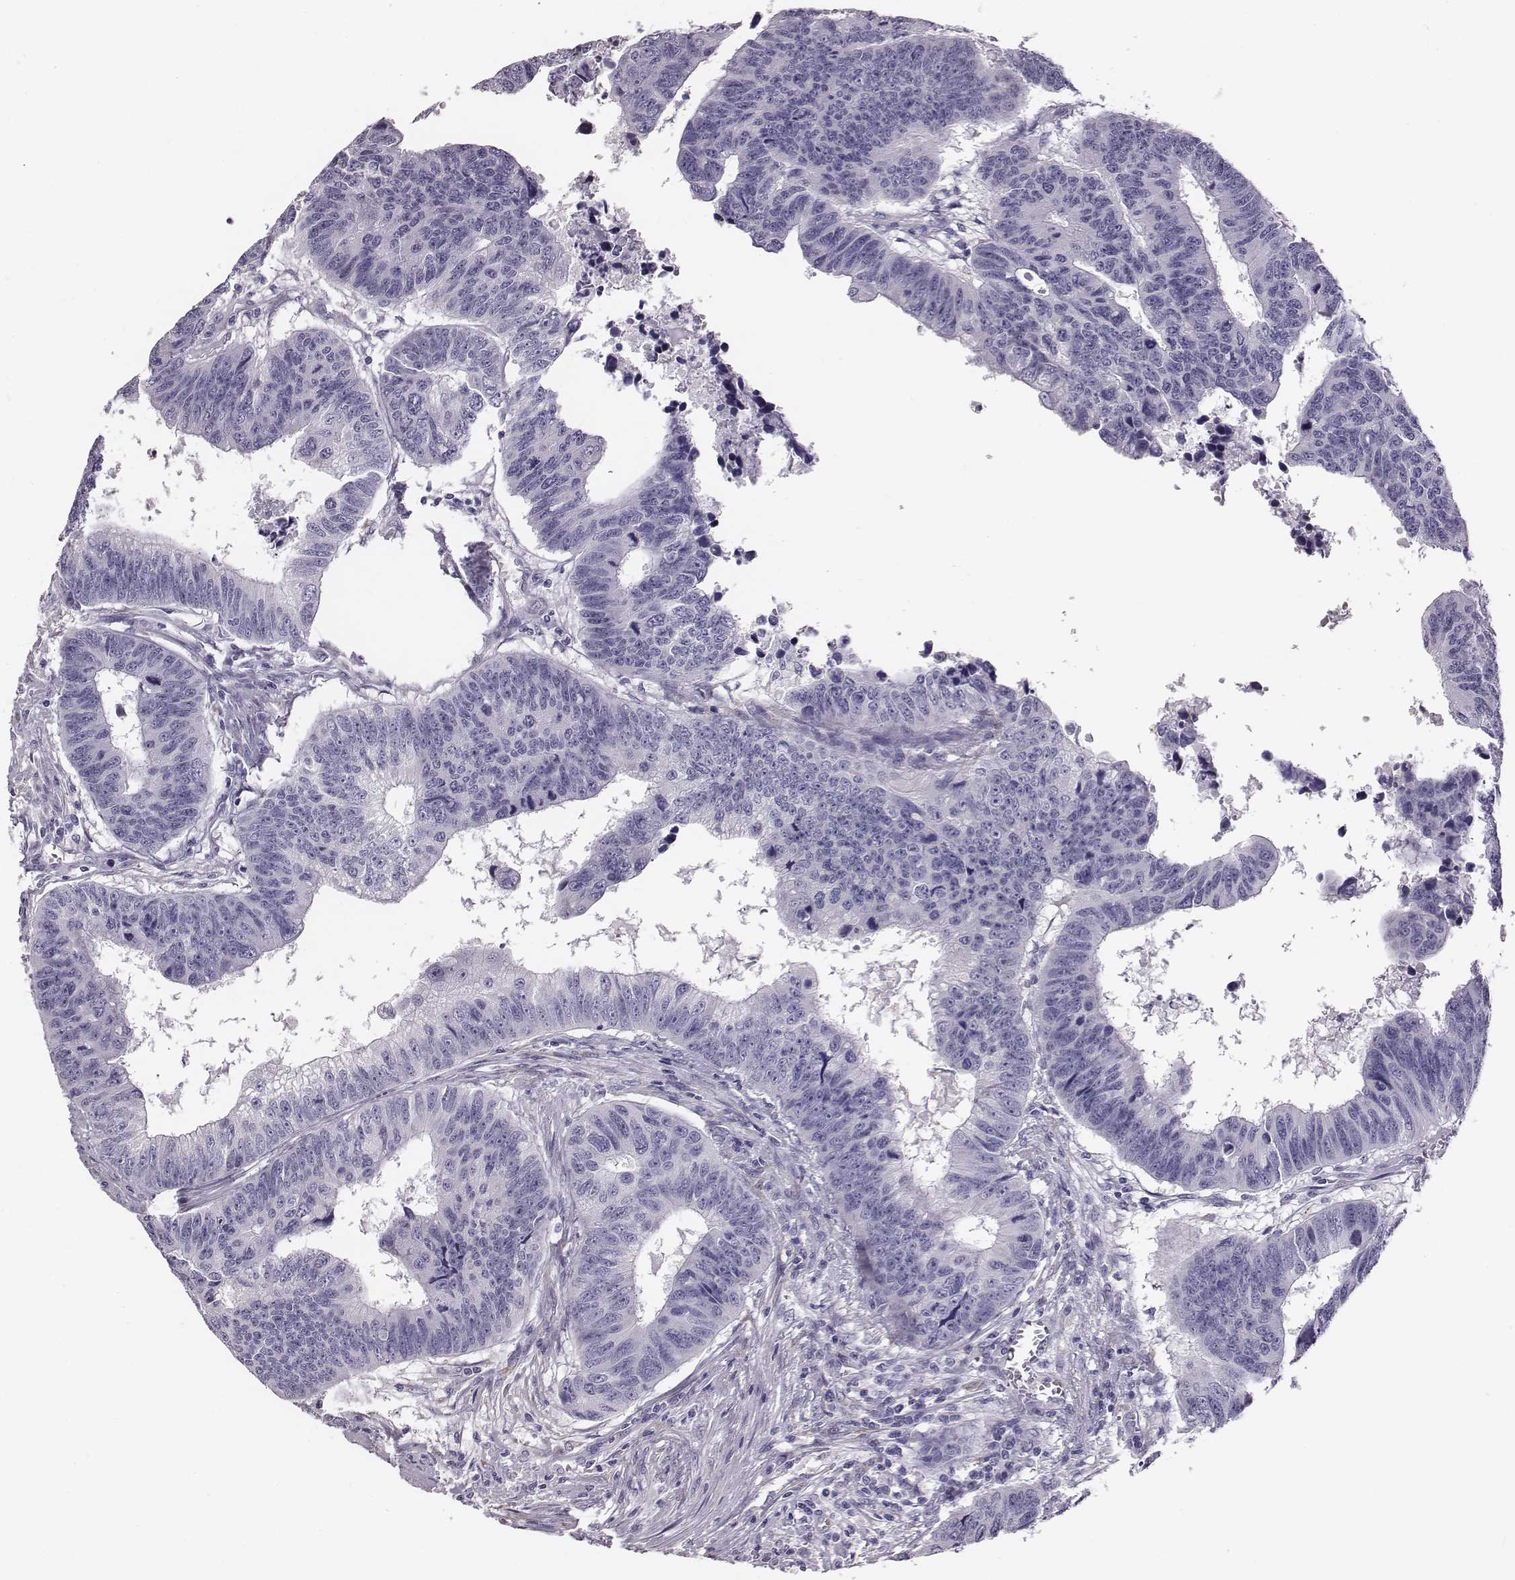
{"staining": {"intensity": "negative", "quantity": "none", "location": "none"}, "tissue": "colorectal cancer", "cell_type": "Tumor cells", "image_type": "cancer", "snomed": [{"axis": "morphology", "description": "Adenocarcinoma, NOS"}, {"axis": "topography", "description": "Rectum"}], "caption": "Tumor cells are negative for brown protein staining in colorectal adenocarcinoma.", "gene": "GUCA1A", "patient": {"sex": "female", "age": 85}}